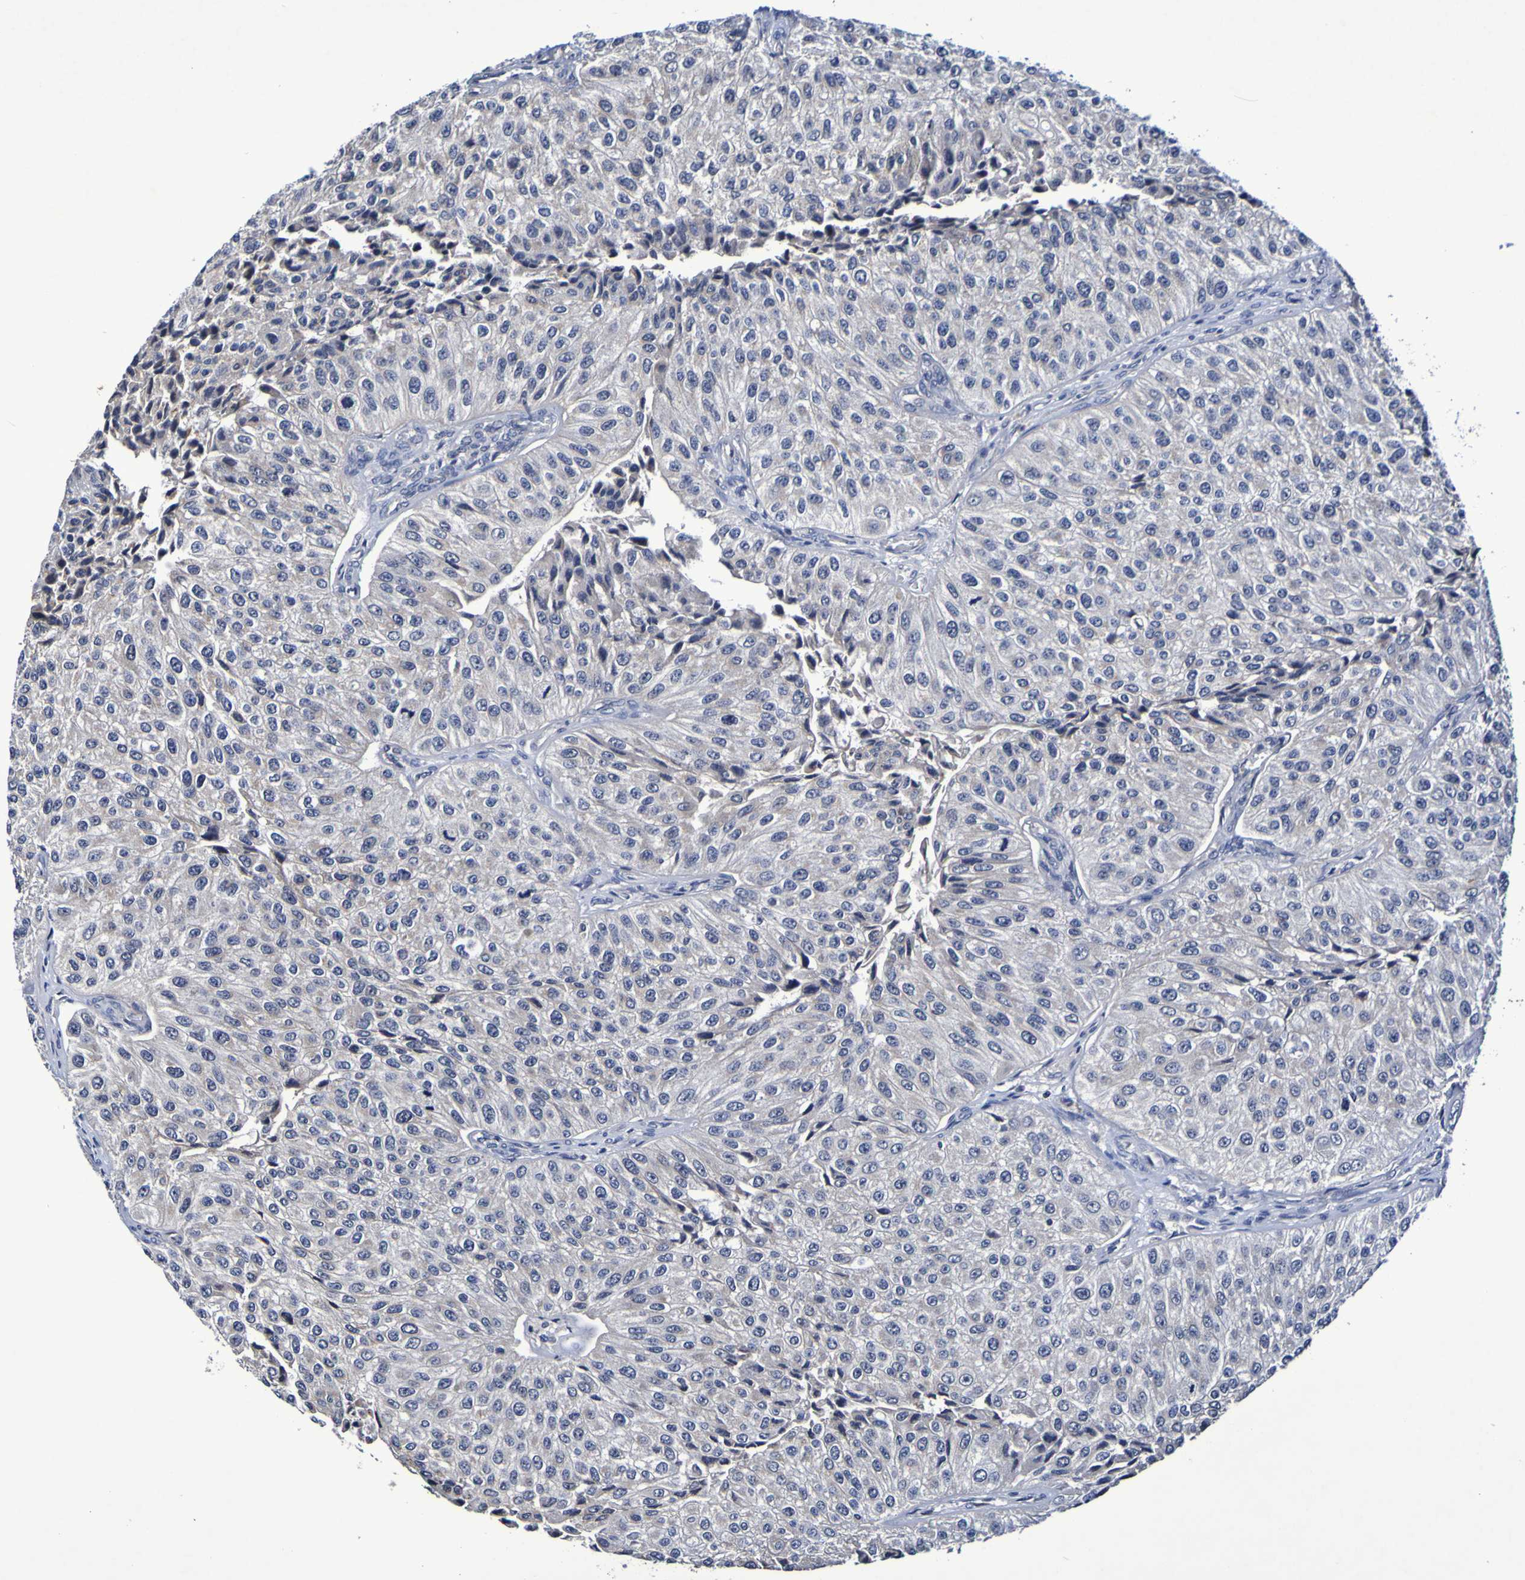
{"staining": {"intensity": "negative", "quantity": "none", "location": "none"}, "tissue": "urothelial cancer", "cell_type": "Tumor cells", "image_type": "cancer", "snomed": [{"axis": "morphology", "description": "Urothelial carcinoma, High grade"}, {"axis": "topography", "description": "Kidney"}, {"axis": "topography", "description": "Urinary bladder"}], "caption": "Immunohistochemical staining of urothelial carcinoma (high-grade) reveals no significant positivity in tumor cells. The staining is performed using DAB (3,3'-diaminobenzidine) brown chromogen with nuclei counter-stained in using hematoxylin.", "gene": "PTP4A2", "patient": {"sex": "male", "age": 77}}